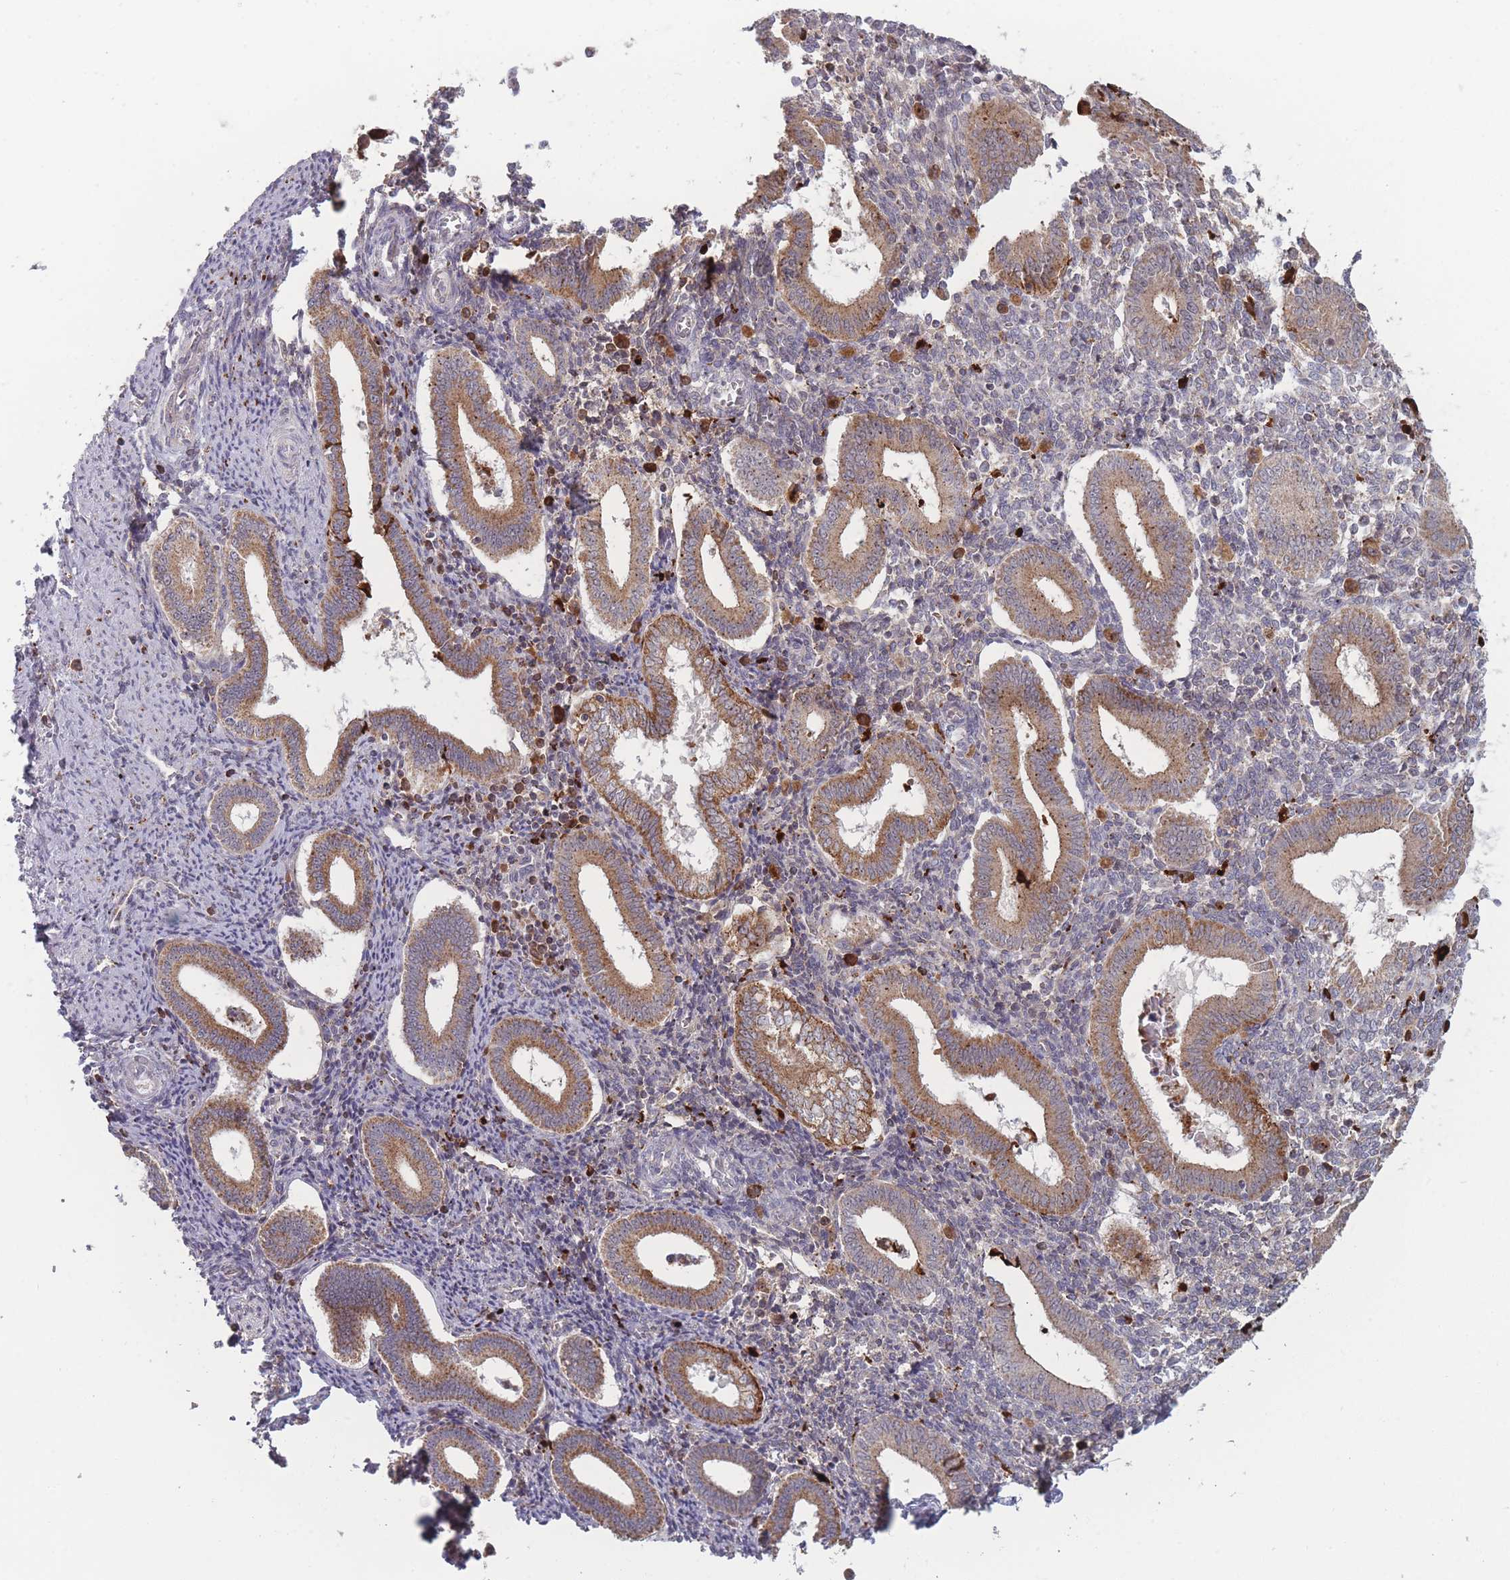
{"staining": {"intensity": "moderate", "quantity": "<25%", "location": "cytoplasmic/membranous"}, "tissue": "endometrium", "cell_type": "Cells in endometrial stroma", "image_type": "normal", "snomed": [{"axis": "morphology", "description": "Normal tissue, NOS"}, {"axis": "topography", "description": "Endometrium"}], "caption": "A brown stain shows moderate cytoplasmic/membranous positivity of a protein in cells in endometrial stroma of normal endometrium.", "gene": "TMEM232", "patient": {"sex": "female", "age": 44}}